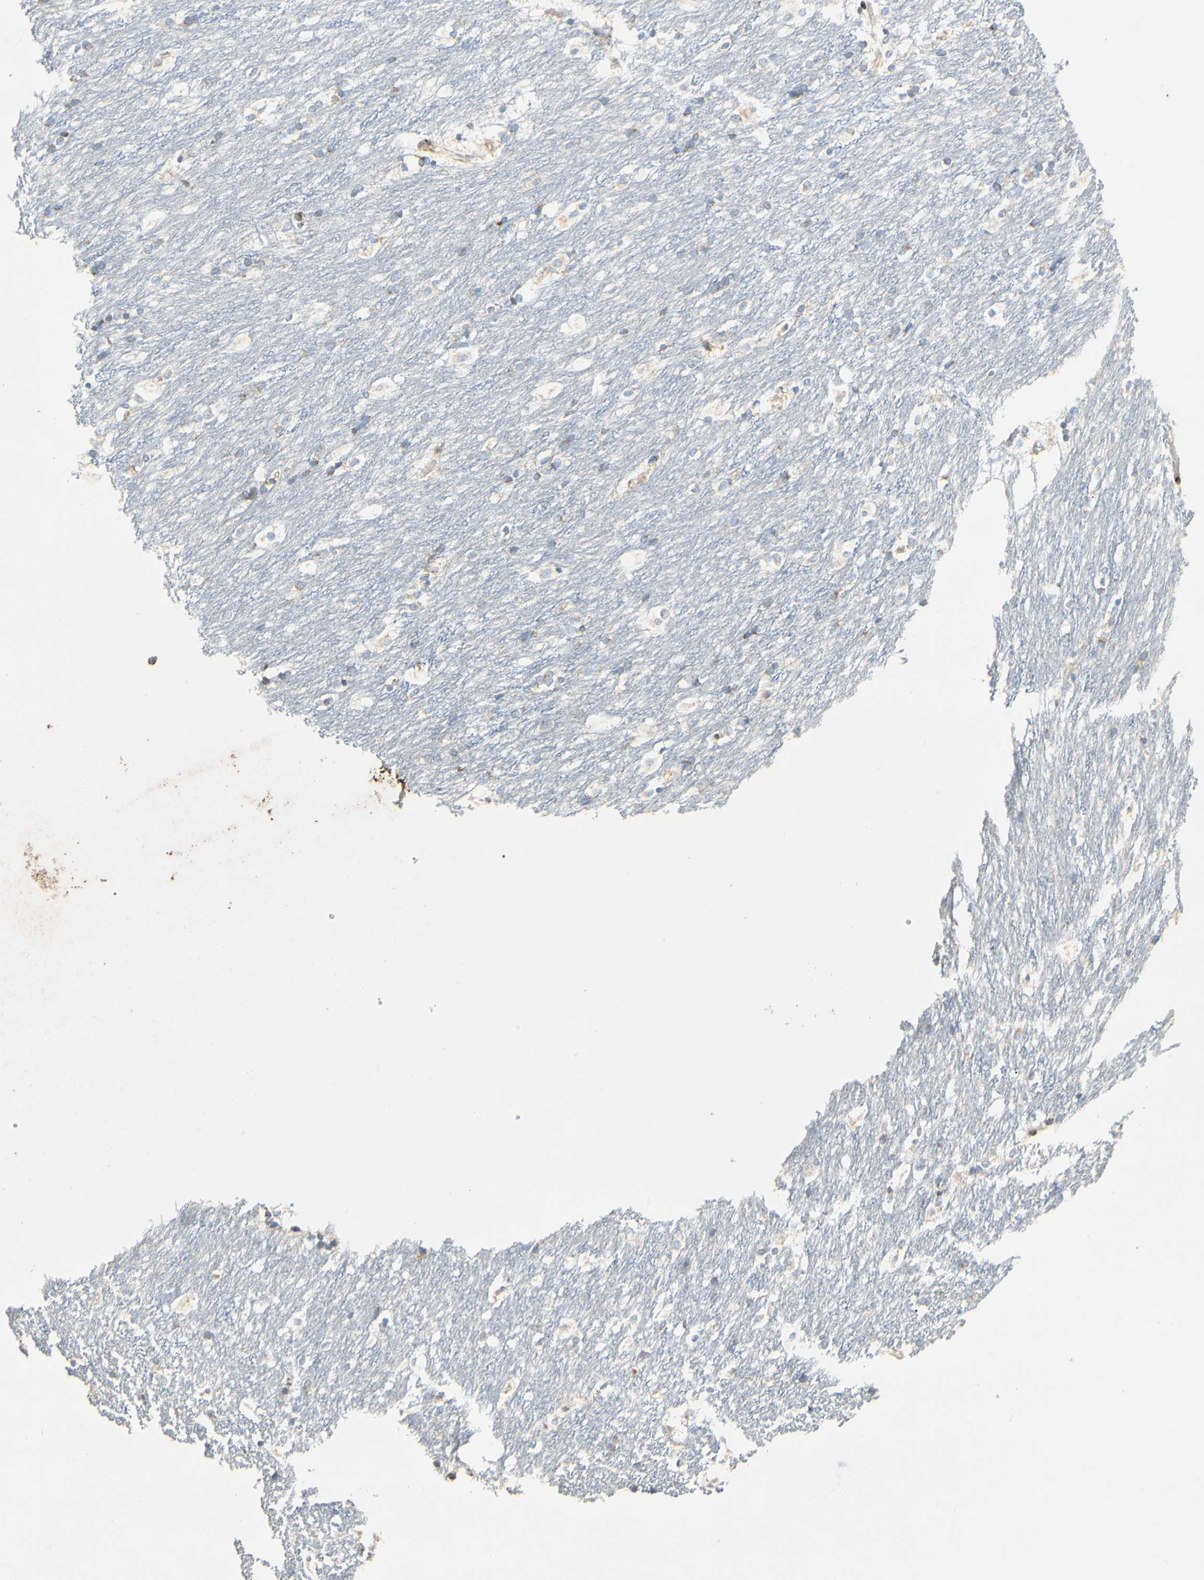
{"staining": {"intensity": "weak", "quantity": ">75%", "location": "cytoplasmic/membranous"}, "tissue": "caudate", "cell_type": "Glial cells", "image_type": "normal", "snomed": [{"axis": "morphology", "description": "Normal tissue, NOS"}, {"axis": "topography", "description": "Lateral ventricle wall"}], "caption": "The immunohistochemical stain highlights weak cytoplasmic/membranous staining in glial cells of benign caudate.", "gene": "MRPL9", "patient": {"sex": "female", "age": 19}}